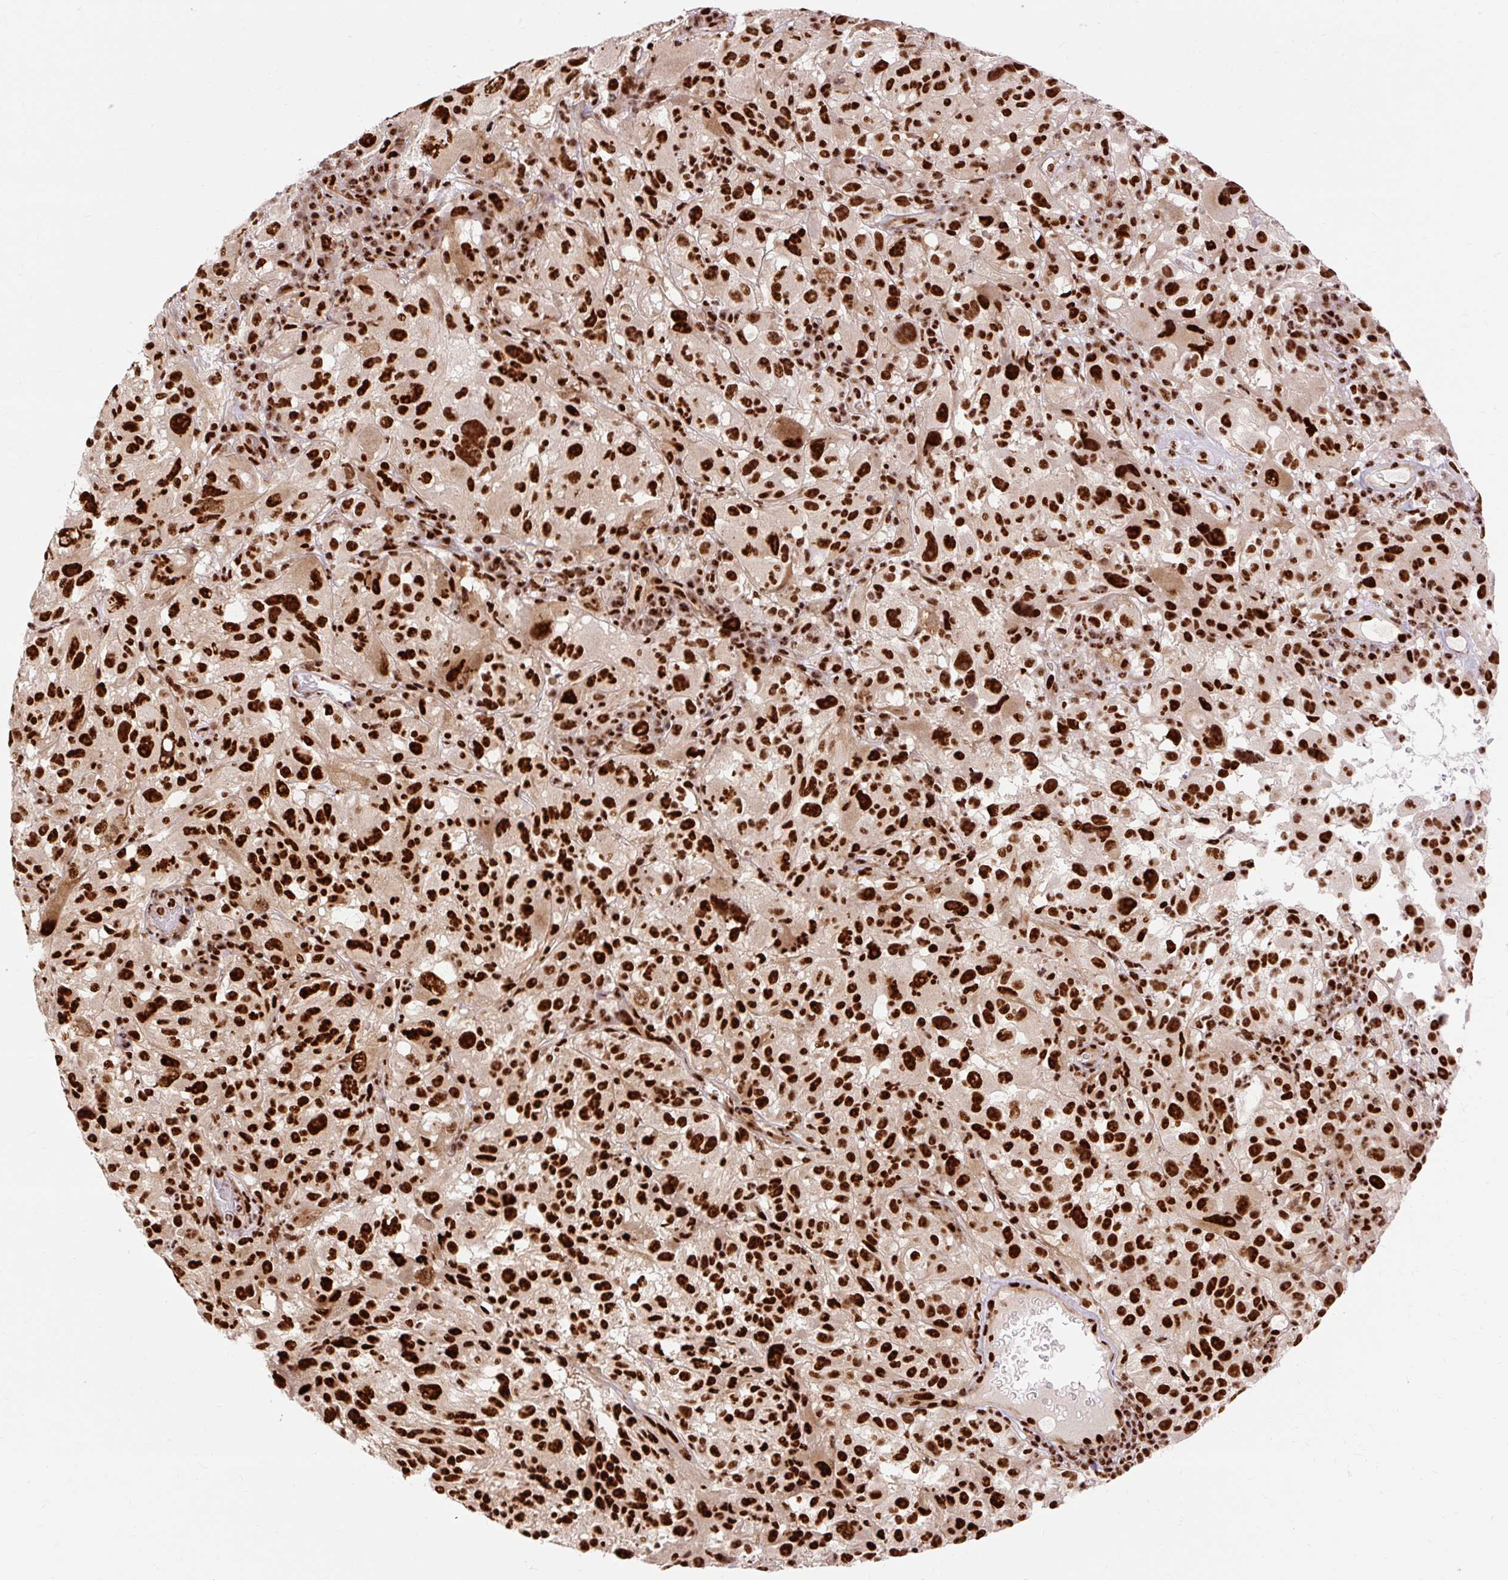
{"staining": {"intensity": "strong", "quantity": ">75%", "location": "nuclear"}, "tissue": "melanoma", "cell_type": "Tumor cells", "image_type": "cancer", "snomed": [{"axis": "morphology", "description": "Malignant melanoma, NOS"}, {"axis": "topography", "description": "Skin"}], "caption": "Malignant melanoma tissue exhibits strong nuclear positivity in about >75% of tumor cells, visualized by immunohistochemistry. The staining is performed using DAB (3,3'-diaminobenzidine) brown chromogen to label protein expression. The nuclei are counter-stained blue using hematoxylin.", "gene": "MECOM", "patient": {"sex": "female", "age": 71}}